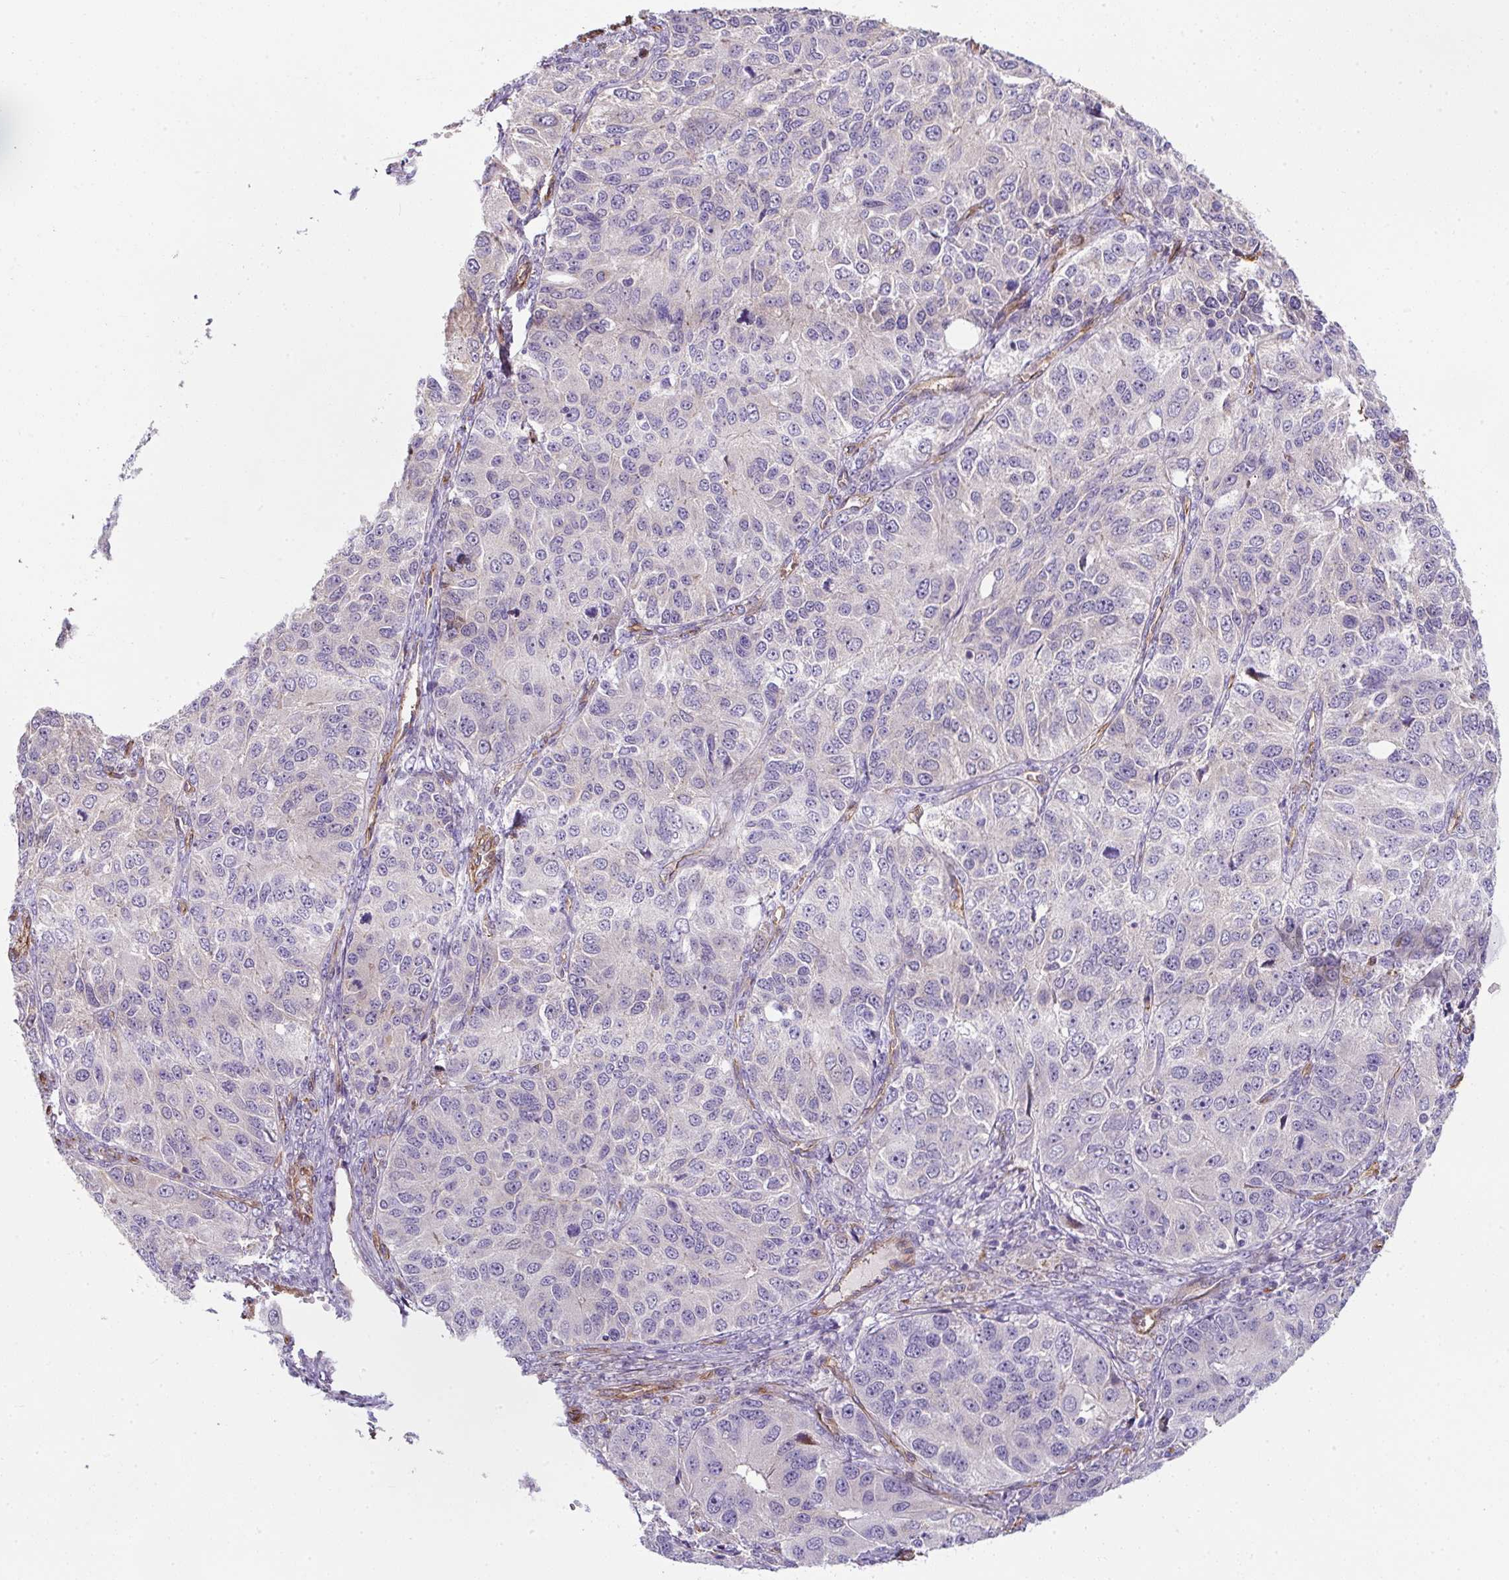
{"staining": {"intensity": "negative", "quantity": "none", "location": "none"}, "tissue": "ovarian cancer", "cell_type": "Tumor cells", "image_type": "cancer", "snomed": [{"axis": "morphology", "description": "Carcinoma, endometroid"}, {"axis": "topography", "description": "Ovary"}], "caption": "There is no significant positivity in tumor cells of ovarian cancer.", "gene": "ANKUB1", "patient": {"sex": "female", "age": 51}}